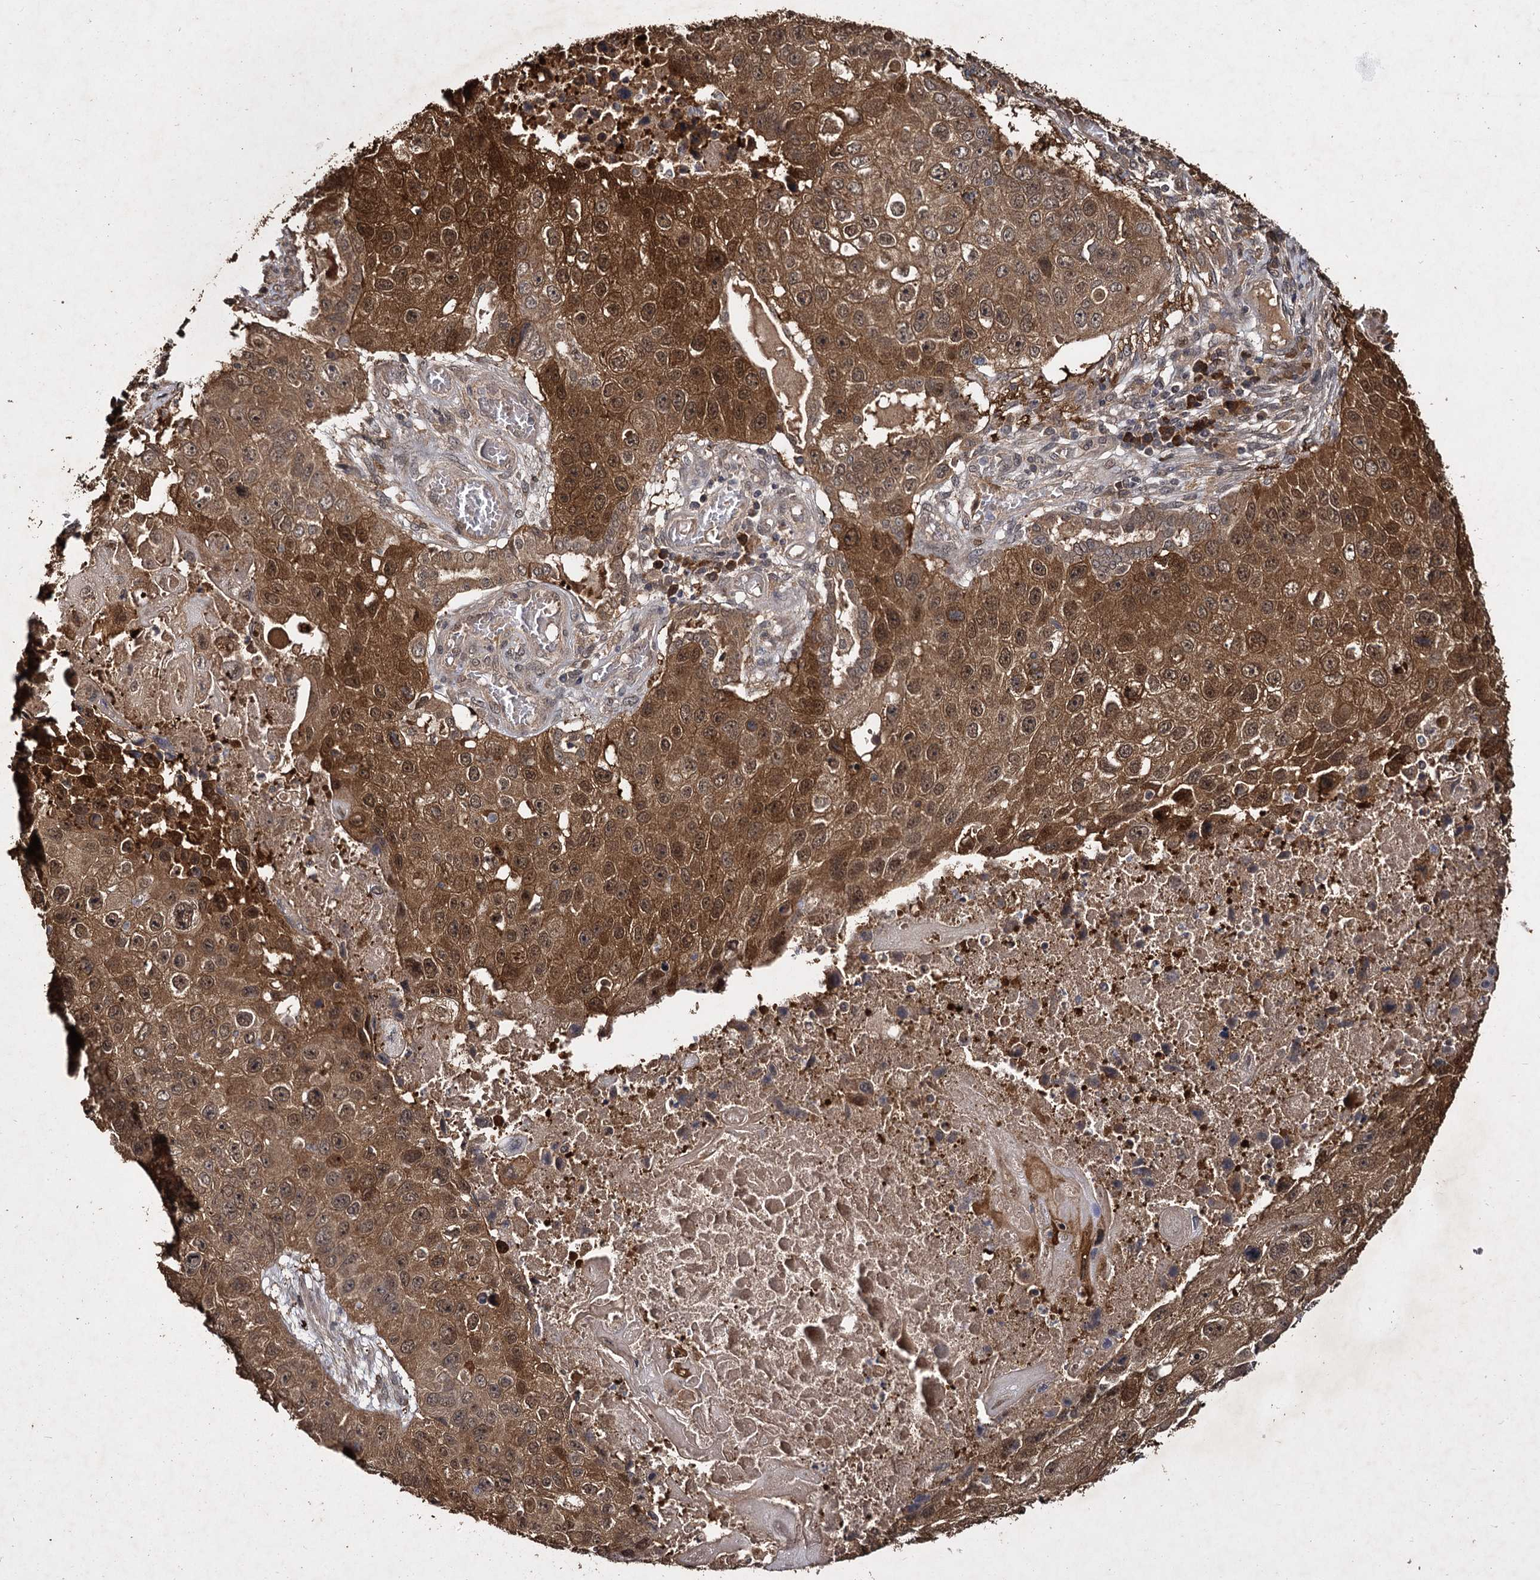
{"staining": {"intensity": "strong", "quantity": ">75%", "location": "cytoplasmic/membranous,nuclear"}, "tissue": "lung cancer", "cell_type": "Tumor cells", "image_type": "cancer", "snomed": [{"axis": "morphology", "description": "Squamous cell carcinoma, NOS"}, {"axis": "topography", "description": "Lung"}], "caption": "A high amount of strong cytoplasmic/membranous and nuclear positivity is present in approximately >75% of tumor cells in lung squamous cell carcinoma tissue.", "gene": "SLC46A3", "patient": {"sex": "male", "age": 61}}